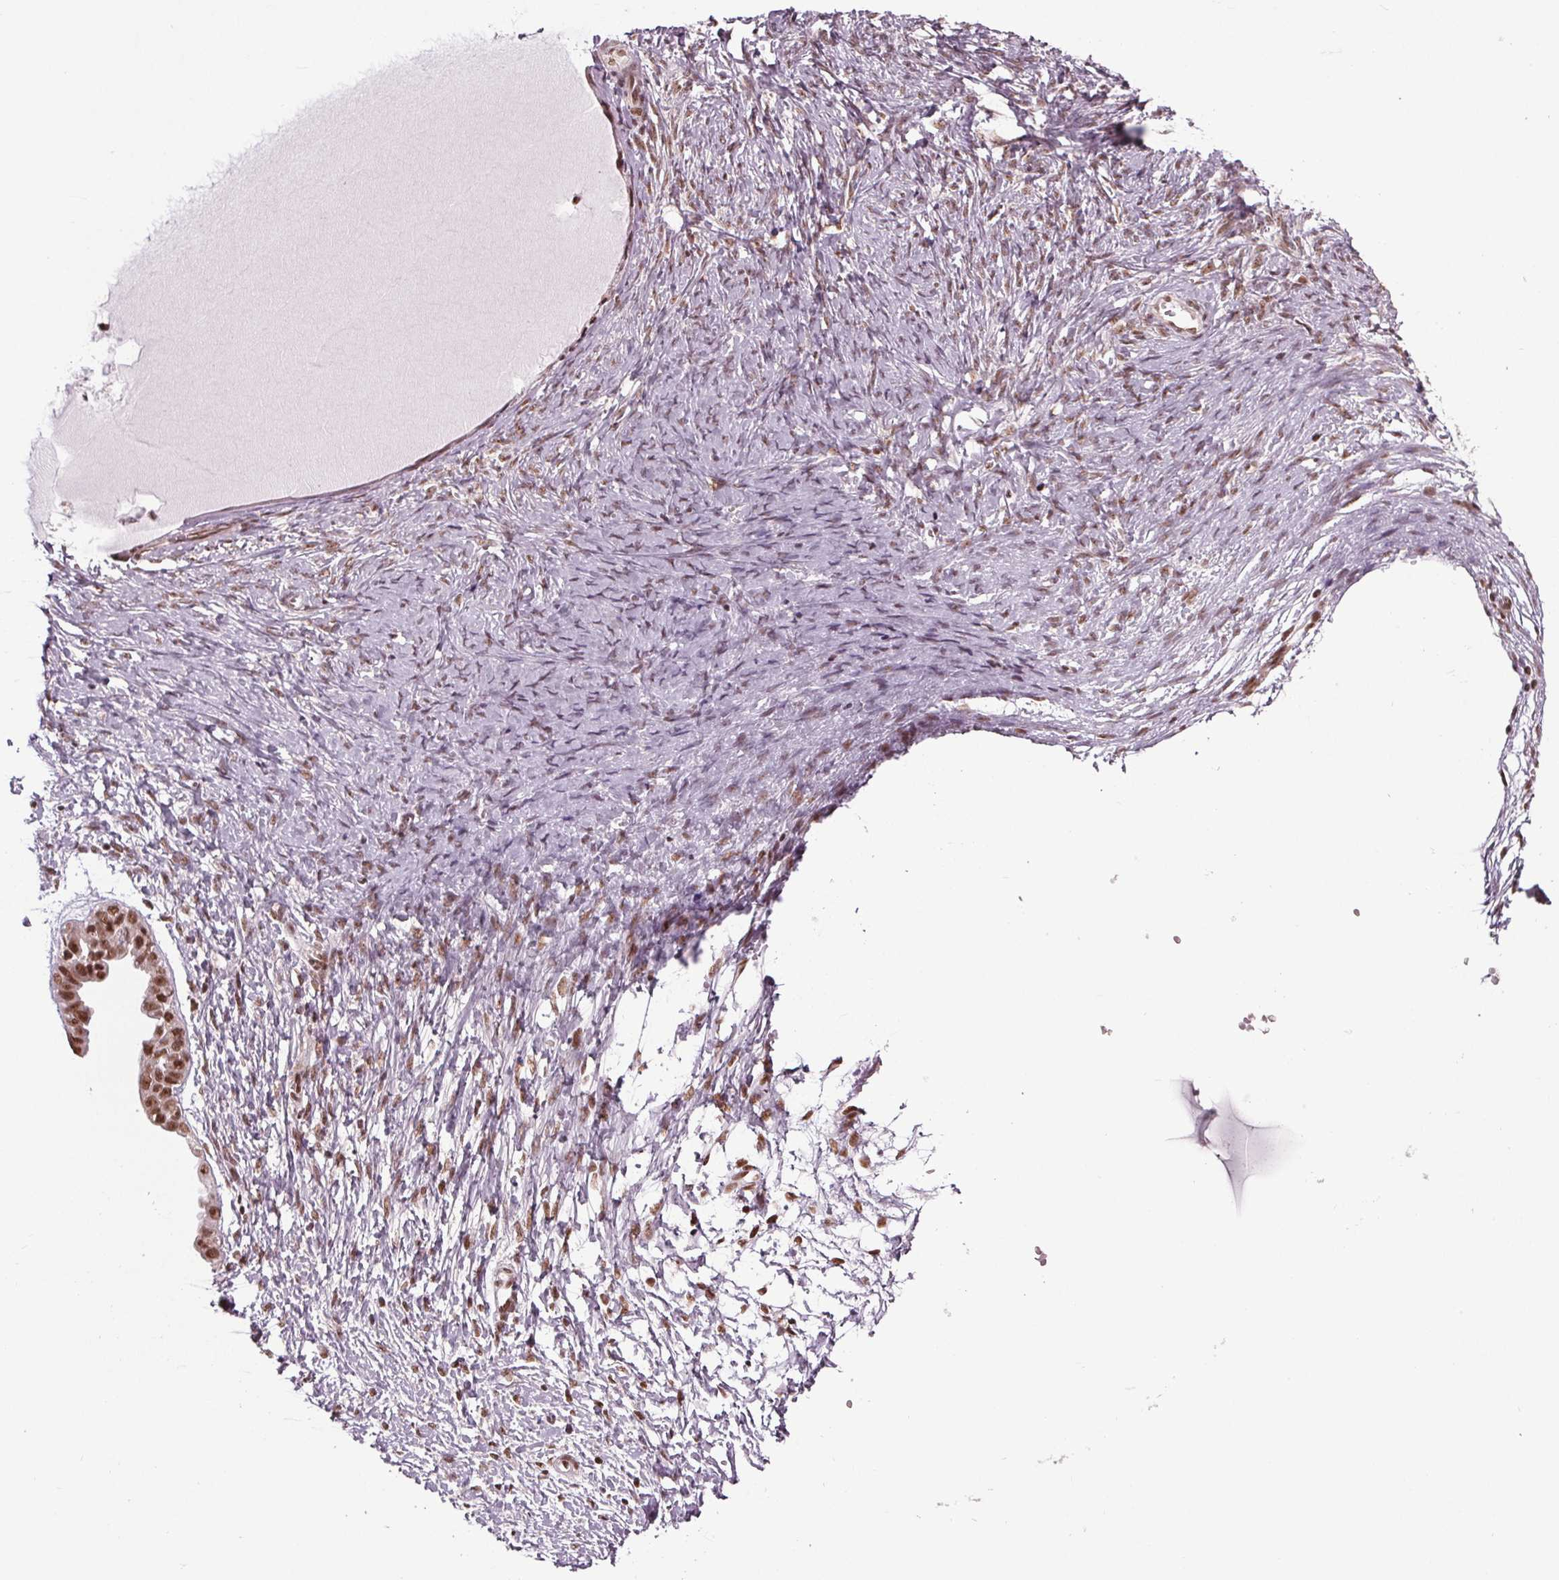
{"staining": {"intensity": "moderate", "quantity": ">75%", "location": "nuclear"}, "tissue": "ovarian cancer", "cell_type": "Tumor cells", "image_type": "cancer", "snomed": [{"axis": "morphology", "description": "Cystadenocarcinoma, serous, NOS"}, {"axis": "topography", "description": "Ovary"}], "caption": "A histopathology image showing moderate nuclear expression in approximately >75% of tumor cells in ovarian cancer, as visualized by brown immunohistochemical staining.", "gene": "DDX41", "patient": {"sex": "female", "age": 59}}